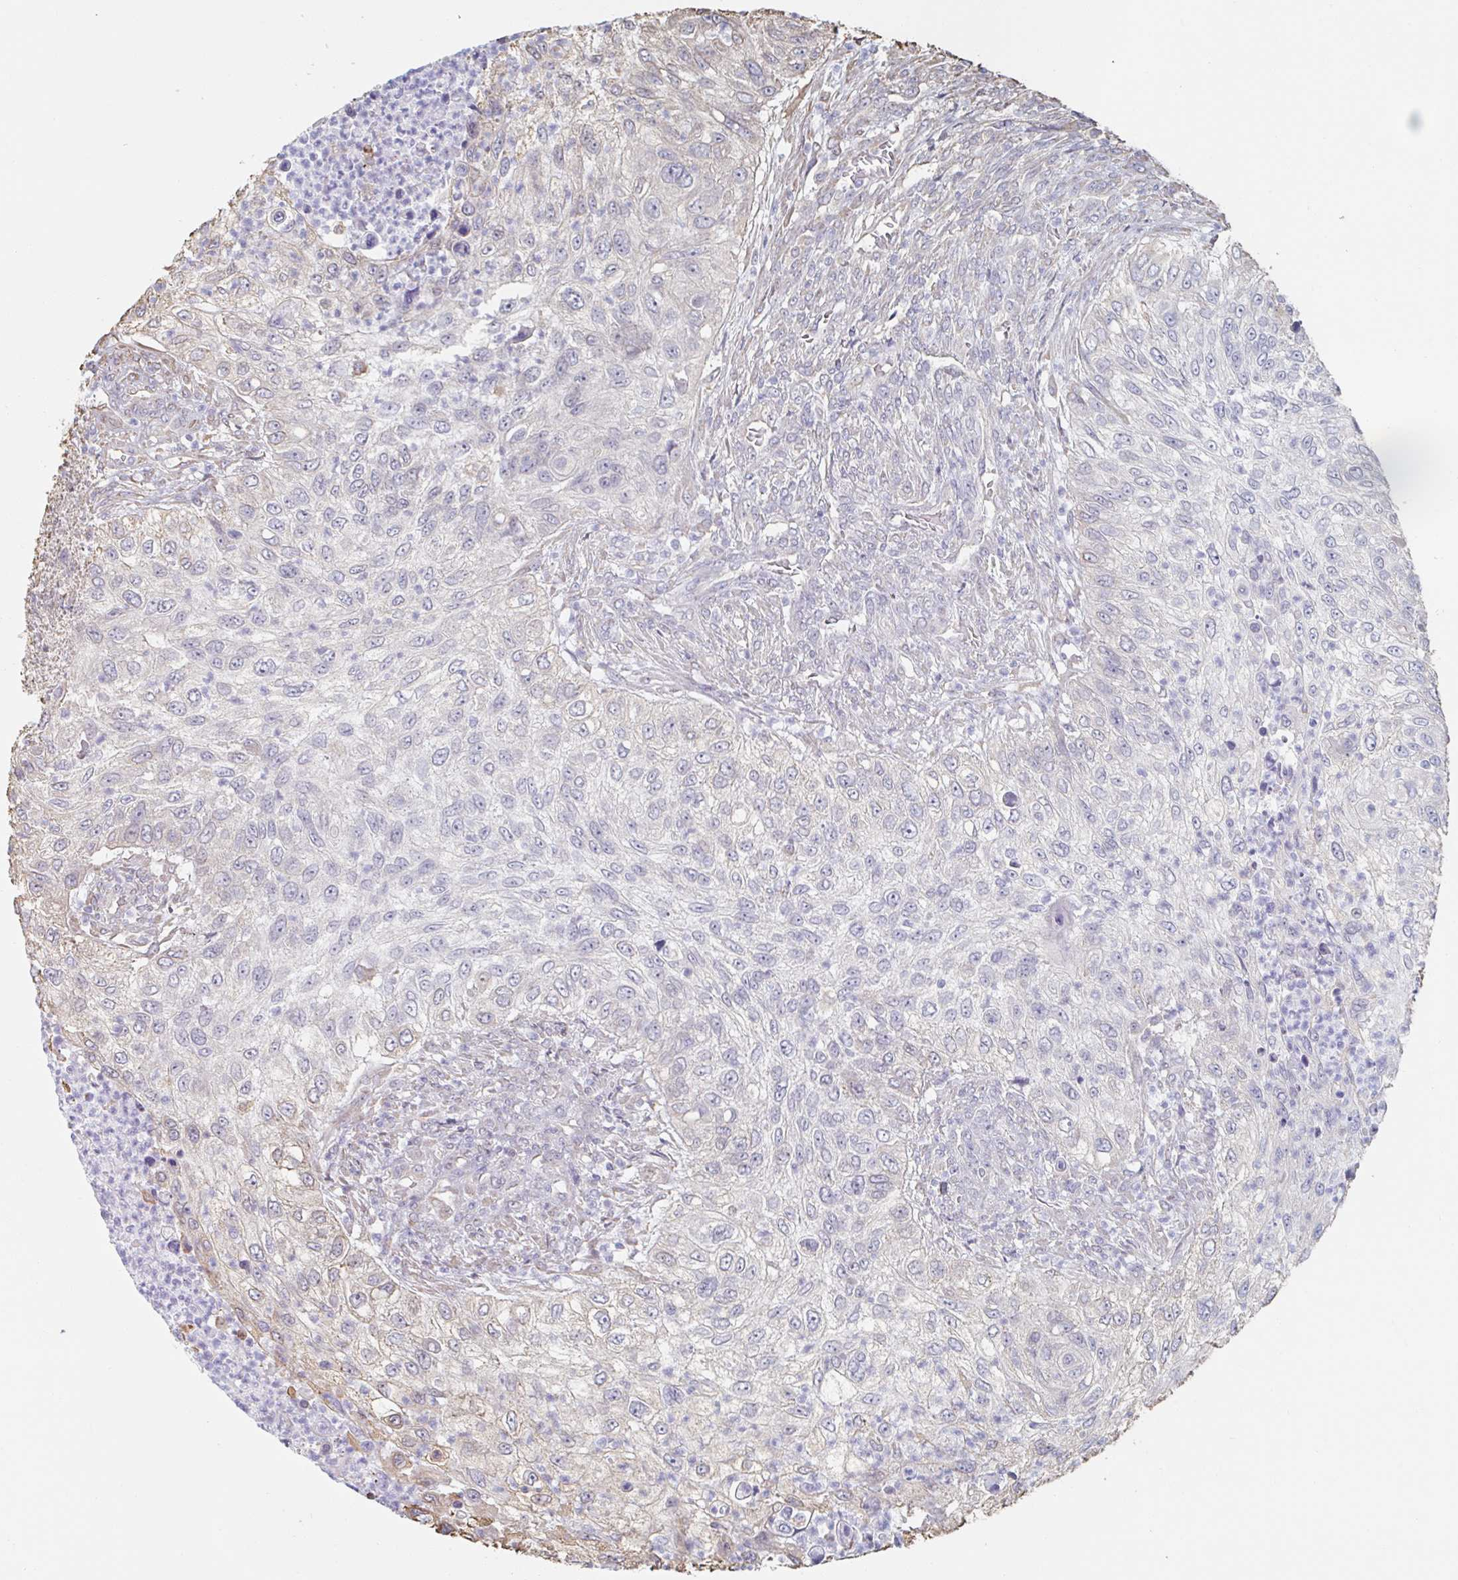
{"staining": {"intensity": "negative", "quantity": "none", "location": "none"}, "tissue": "urothelial cancer", "cell_type": "Tumor cells", "image_type": "cancer", "snomed": [{"axis": "morphology", "description": "Urothelial carcinoma, High grade"}, {"axis": "topography", "description": "Urinary bladder"}], "caption": "A histopathology image of human high-grade urothelial carcinoma is negative for staining in tumor cells.", "gene": "RAB5IF", "patient": {"sex": "female", "age": 60}}